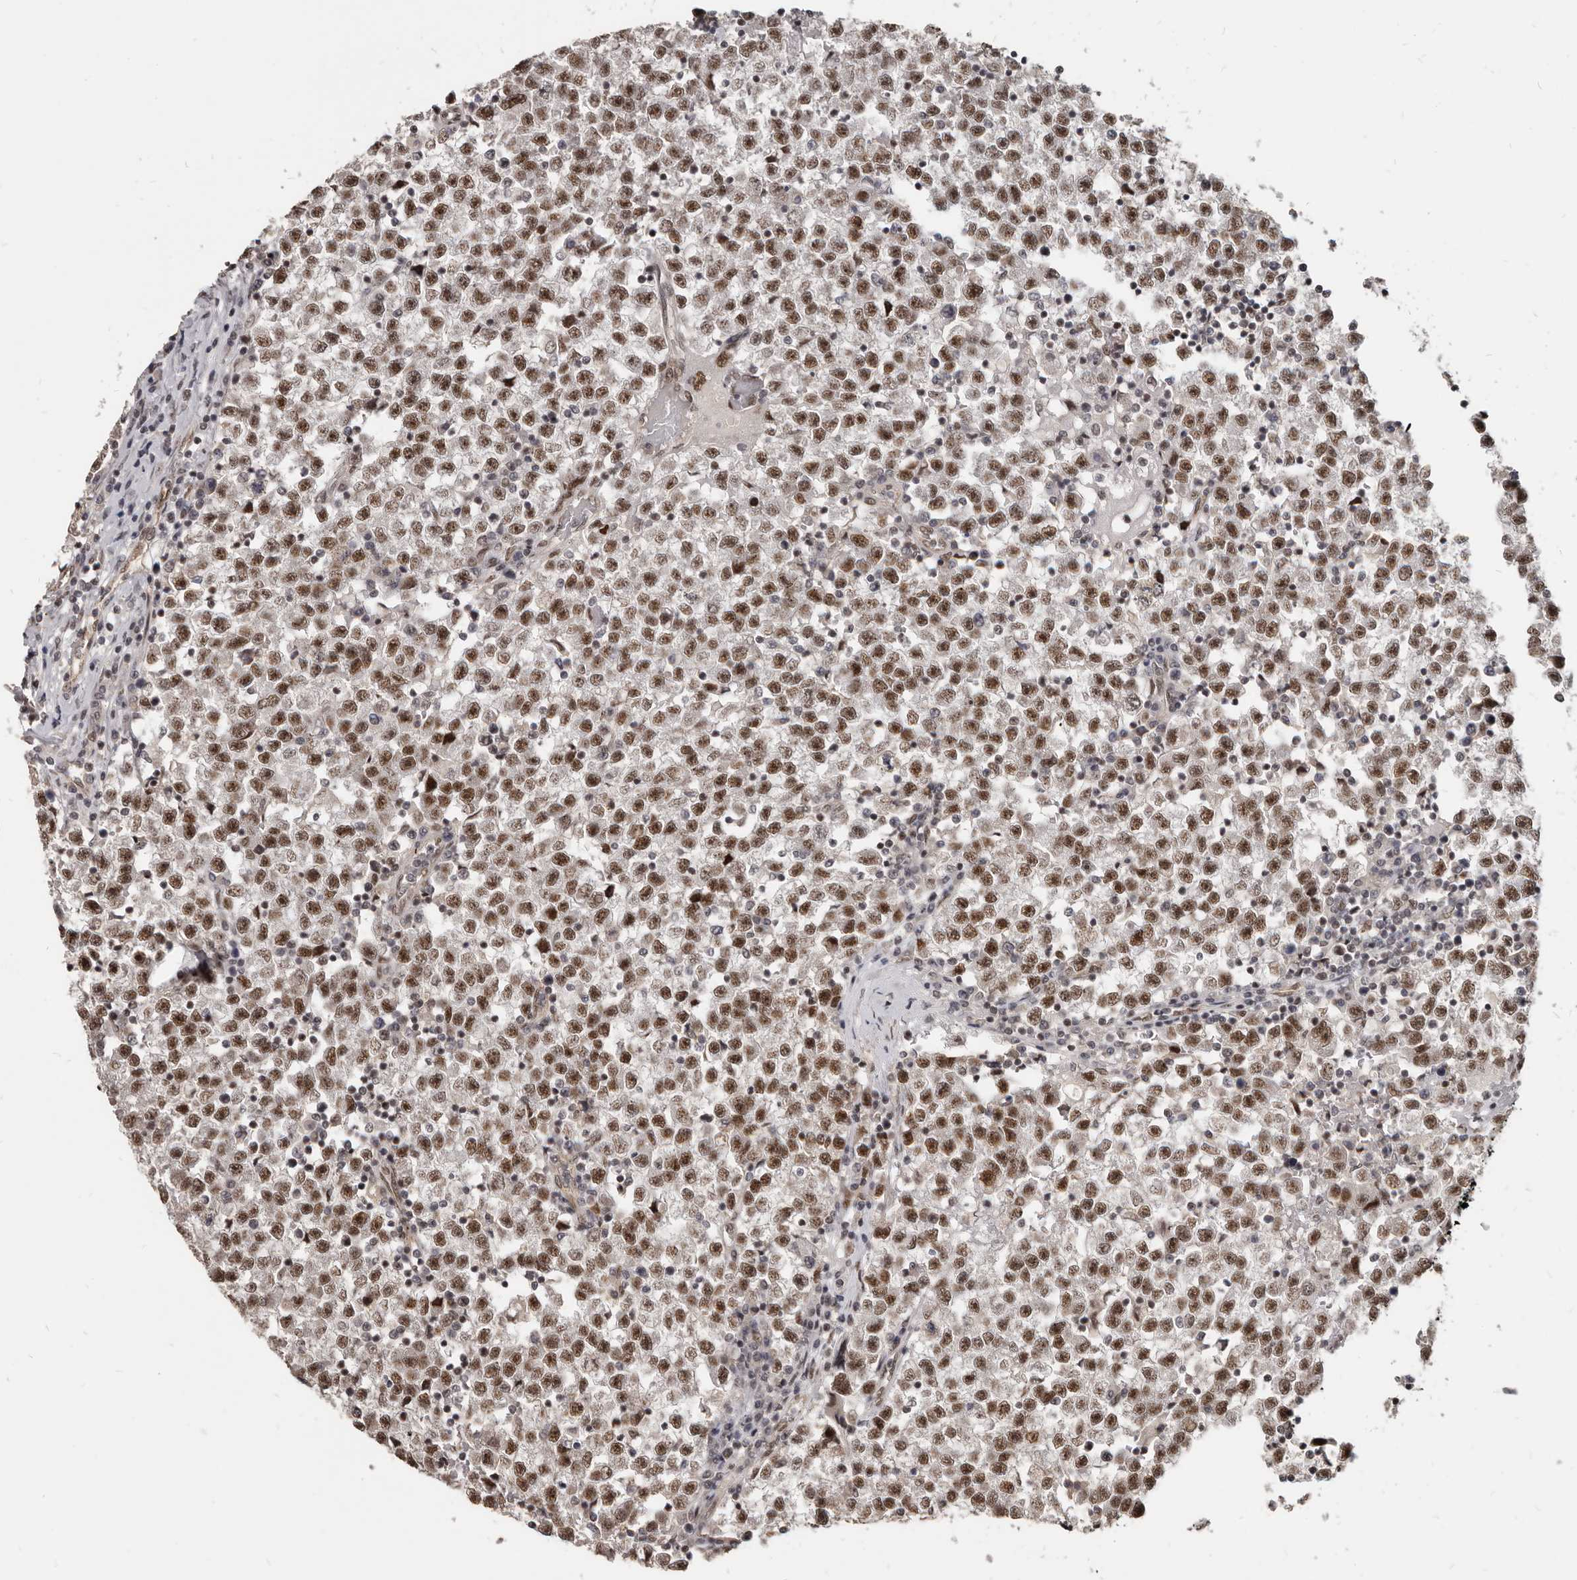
{"staining": {"intensity": "moderate", "quantity": ">75%", "location": "nuclear"}, "tissue": "testis cancer", "cell_type": "Tumor cells", "image_type": "cancer", "snomed": [{"axis": "morphology", "description": "Seminoma, NOS"}, {"axis": "topography", "description": "Testis"}], "caption": "Immunohistochemistry staining of testis cancer (seminoma), which displays medium levels of moderate nuclear staining in approximately >75% of tumor cells indicating moderate nuclear protein staining. The staining was performed using DAB (3,3'-diaminobenzidine) (brown) for protein detection and nuclei were counterstained in hematoxylin (blue).", "gene": "ATF5", "patient": {"sex": "male", "age": 22}}